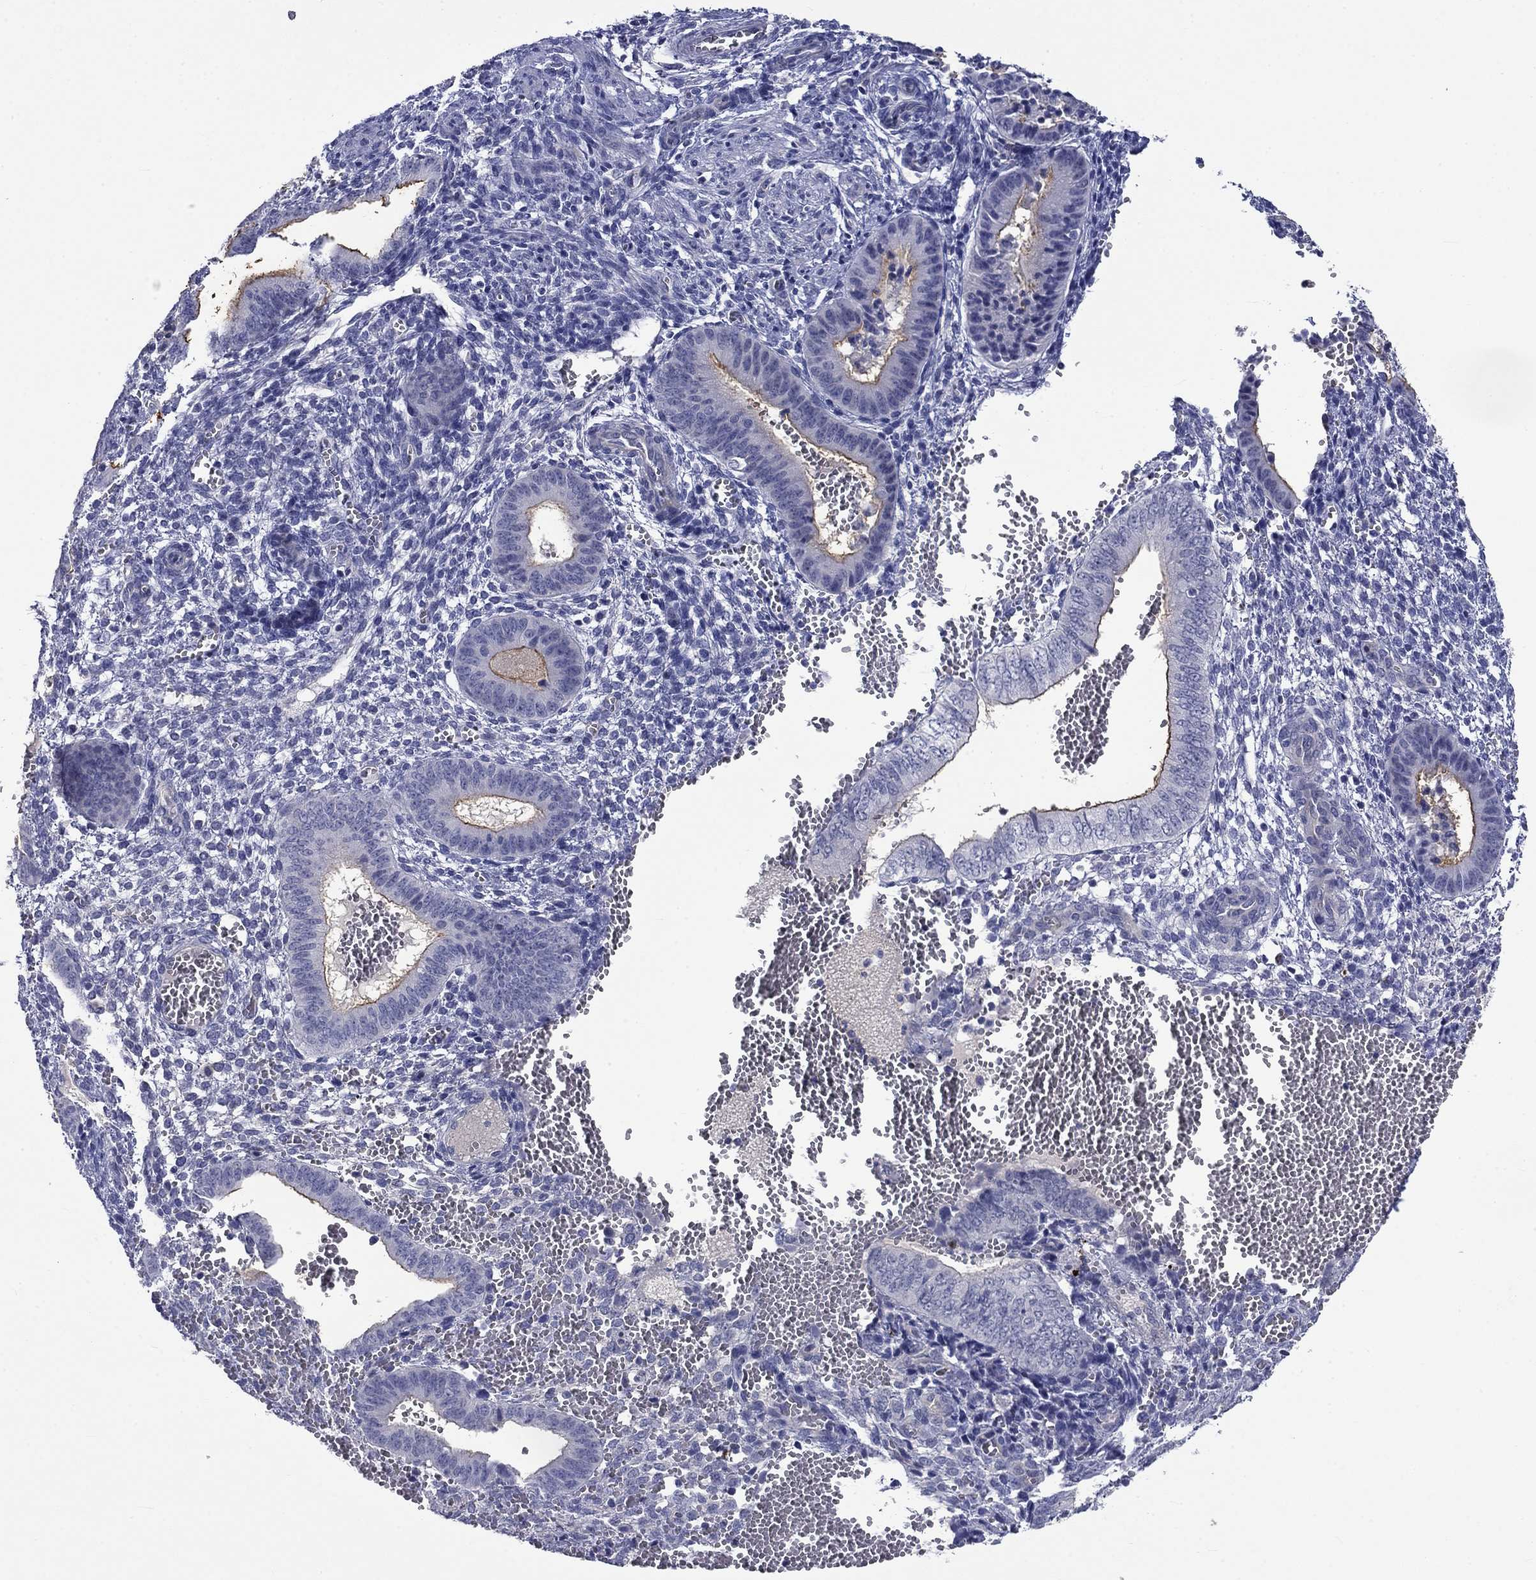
{"staining": {"intensity": "negative", "quantity": "none", "location": "none"}, "tissue": "endometrium", "cell_type": "Cells in endometrial stroma", "image_type": "normal", "snomed": [{"axis": "morphology", "description": "Normal tissue, NOS"}, {"axis": "topography", "description": "Endometrium"}], "caption": "This is a histopathology image of immunohistochemistry staining of normal endometrium, which shows no expression in cells in endometrial stroma. The staining was performed using DAB (3,3'-diaminobenzidine) to visualize the protein expression in brown, while the nuclei were stained in blue with hematoxylin (Magnification: 20x).", "gene": "CNDP1", "patient": {"sex": "female", "age": 42}}